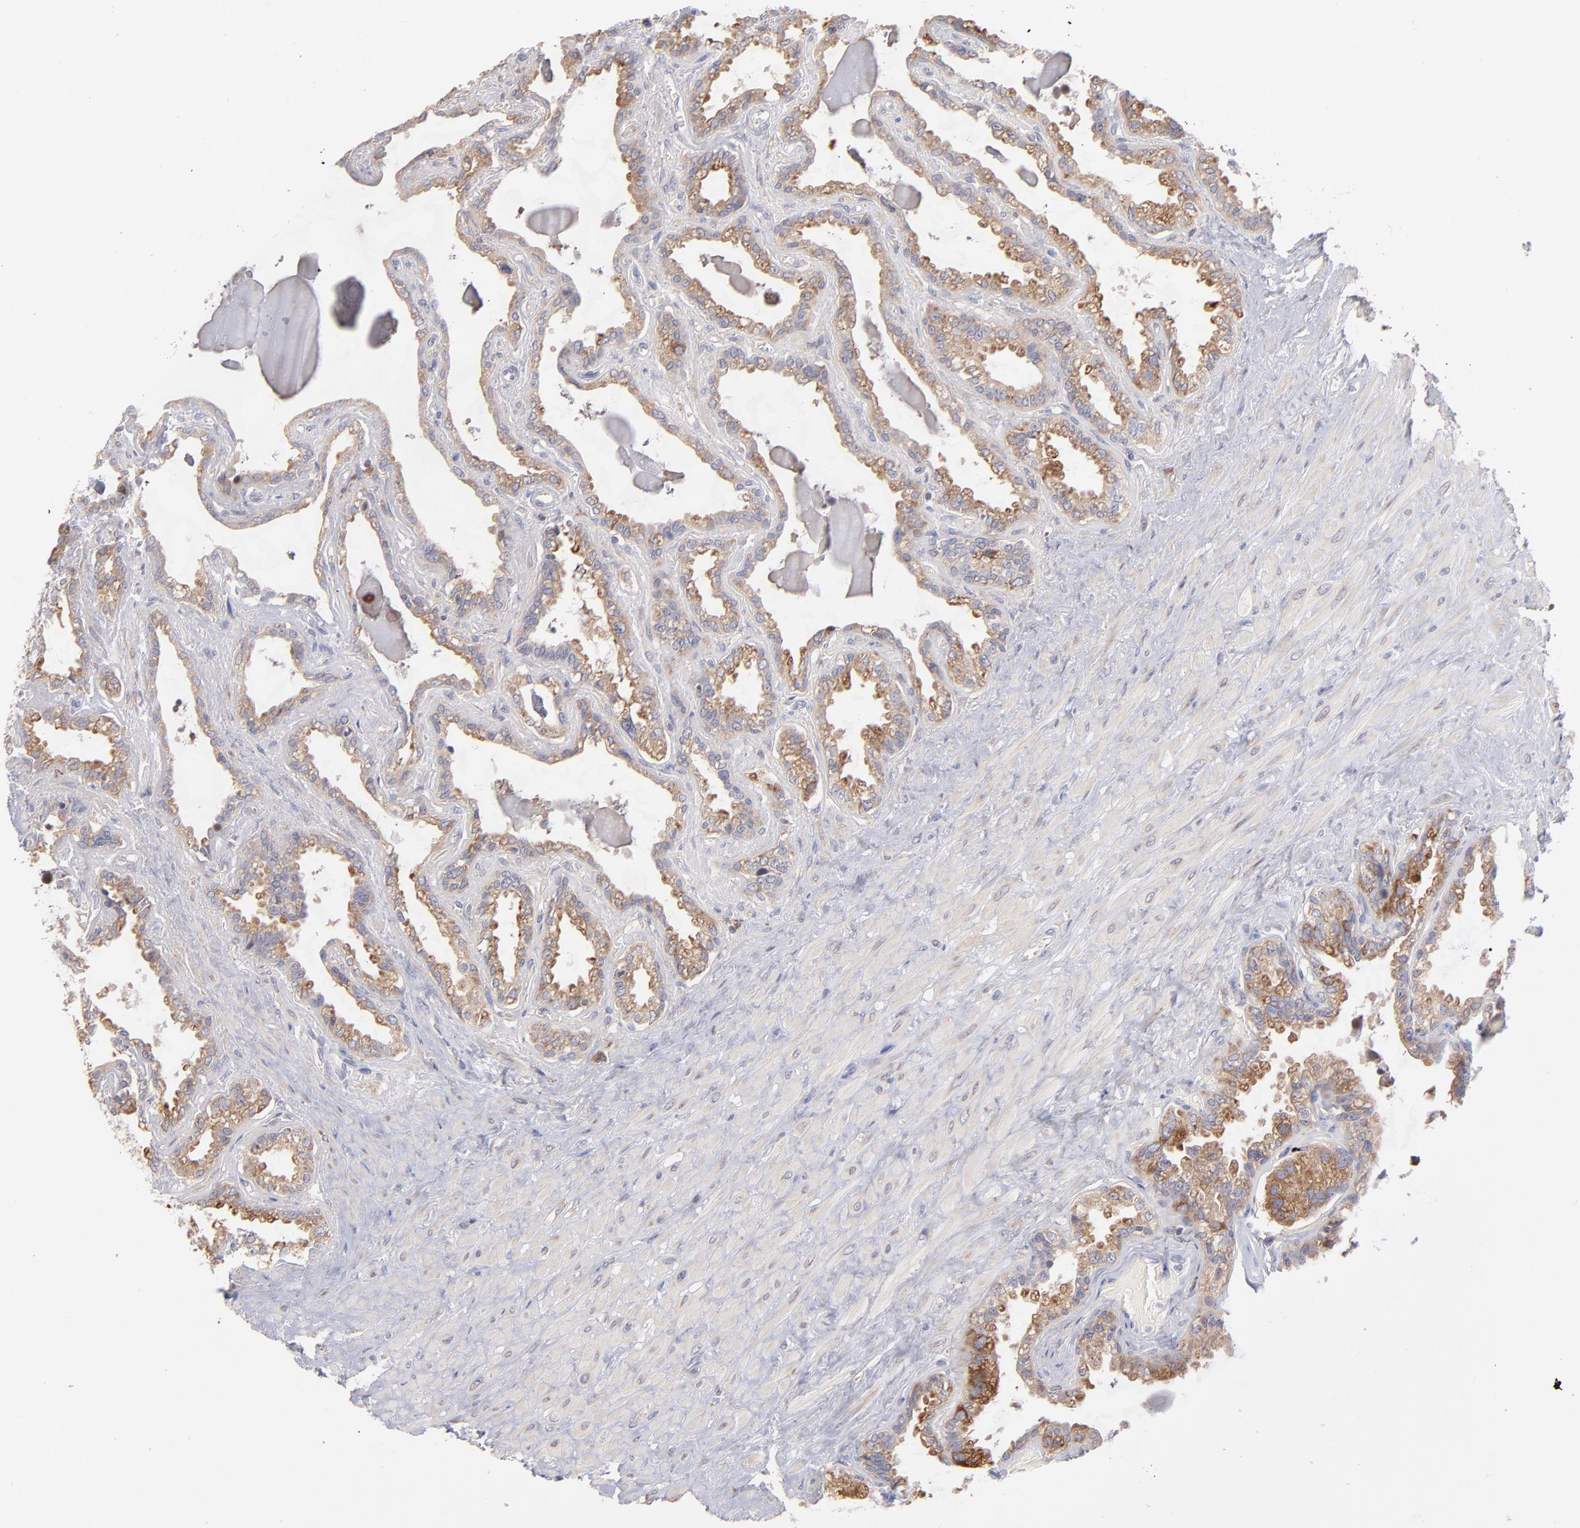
{"staining": {"intensity": "weak", "quantity": ">75%", "location": "cytoplasmic/membranous"}, "tissue": "seminal vesicle", "cell_type": "Glandular cells", "image_type": "normal", "snomed": [{"axis": "morphology", "description": "Normal tissue, NOS"}, {"axis": "morphology", "description": "Inflammation, NOS"}, {"axis": "topography", "description": "Urinary bladder"}, {"axis": "topography", "description": "Prostate"}, {"axis": "topography", "description": "Seminal veicle"}], "caption": "High-power microscopy captured an immunohistochemistry photomicrograph of unremarkable seminal vesicle, revealing weak cytoplasmic/membranous staining in about >75% of glandular cells.", "gene": "RPLP0", "patient": {"sex": "male", "age": 82}}